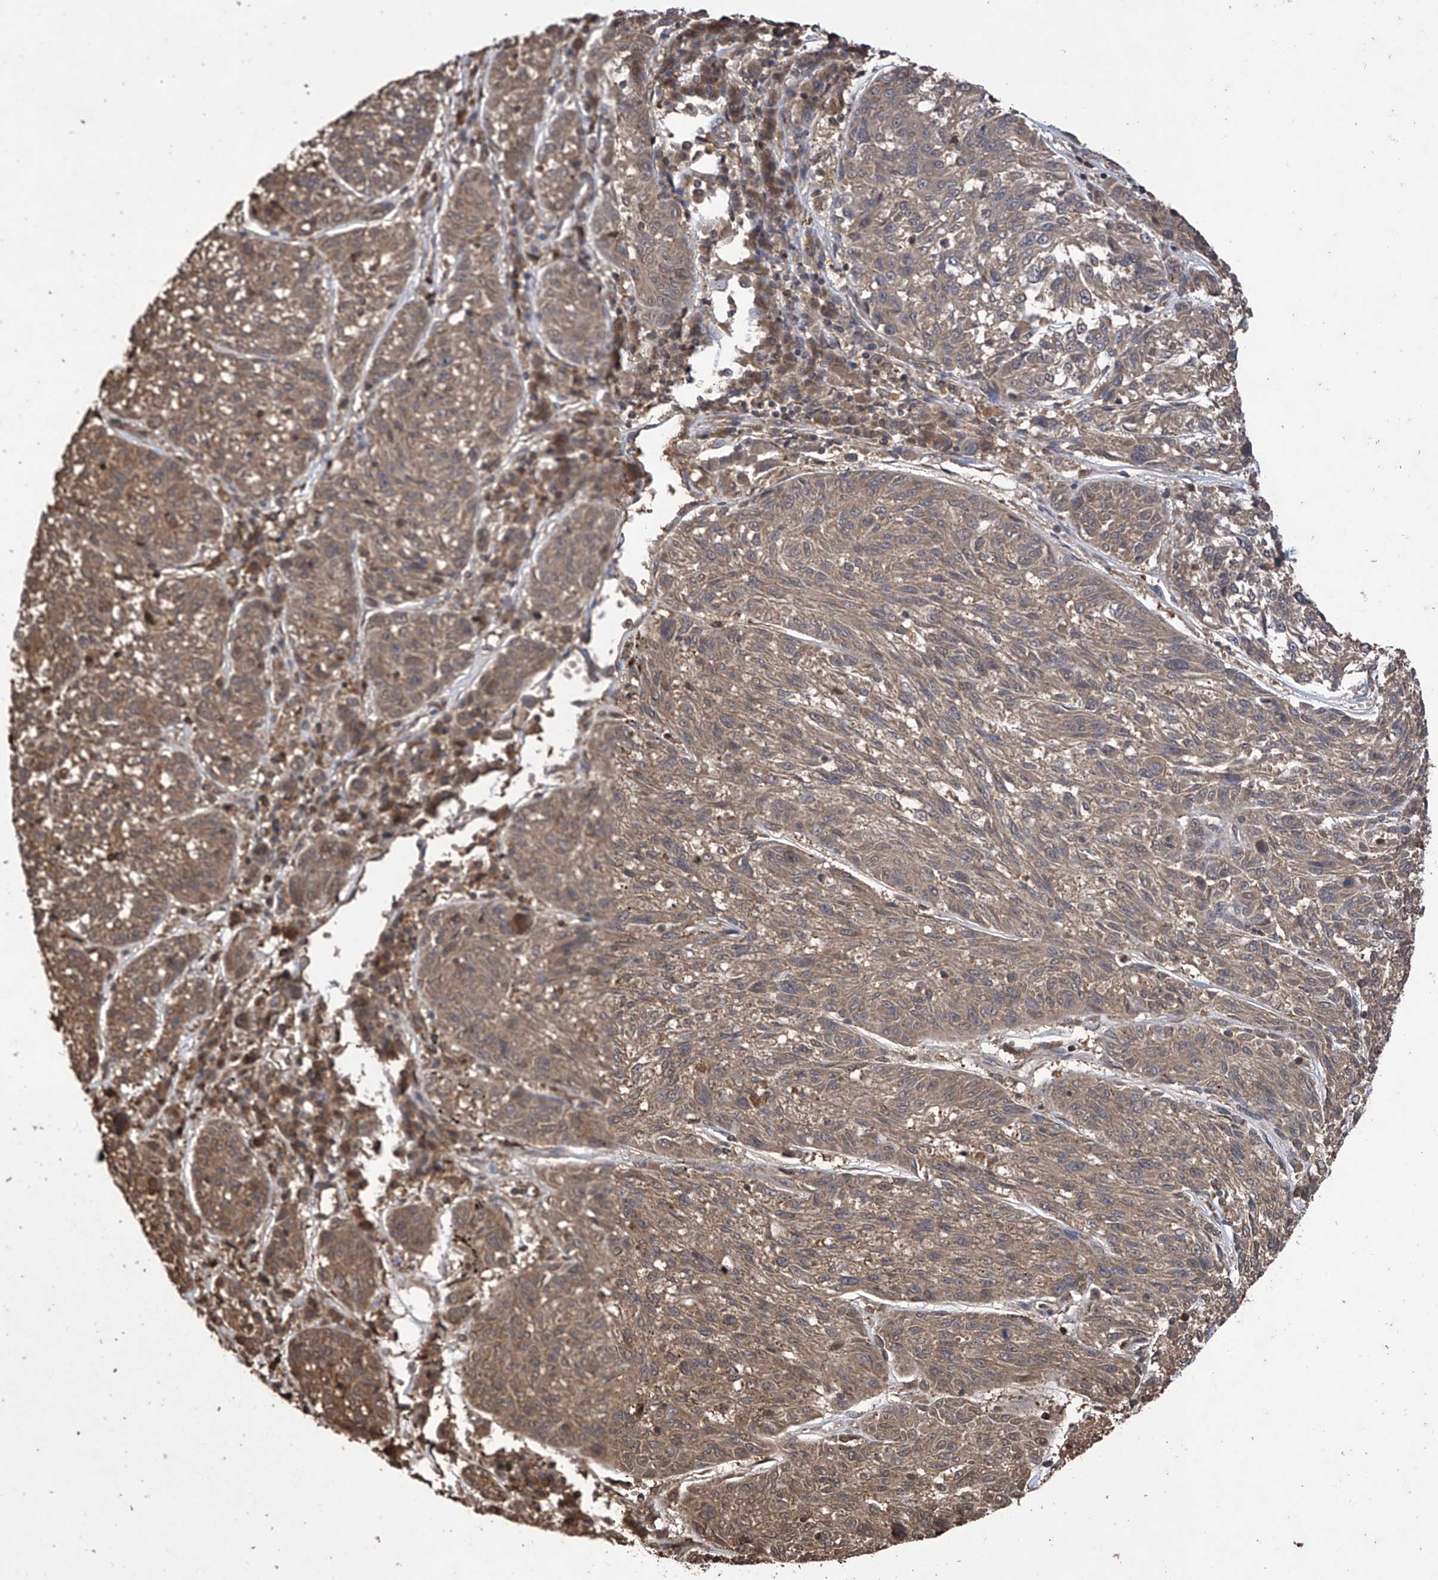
{"staining": {"intensity": "moderate", "quantity": ">75%", "location": "cytoplasmic/membranous"}, "tissue": "melanoma", "cell_type": "Tumor cells", "image_type": "cancer", "snomed": [{"axis": "morphology", "description": "Malignant melanoma, NOS"}, {"axis": "topography", "description": "Skin"}], "caption": "An immunohistochemistry photomicrograph of neoplastic tissue is shown. Protein staining in brown highlights moderate cytoplasmic/membranous positivity in malignant melanoma within tumor cells. Using DAB (3,3'-diaminobenzidine) (brown) and hematoxylin (blue) stains, captured at high magnification using brightfield microscopy.", "gene": "PNPT1", "patient": {"sex": "male", "age": 53}}